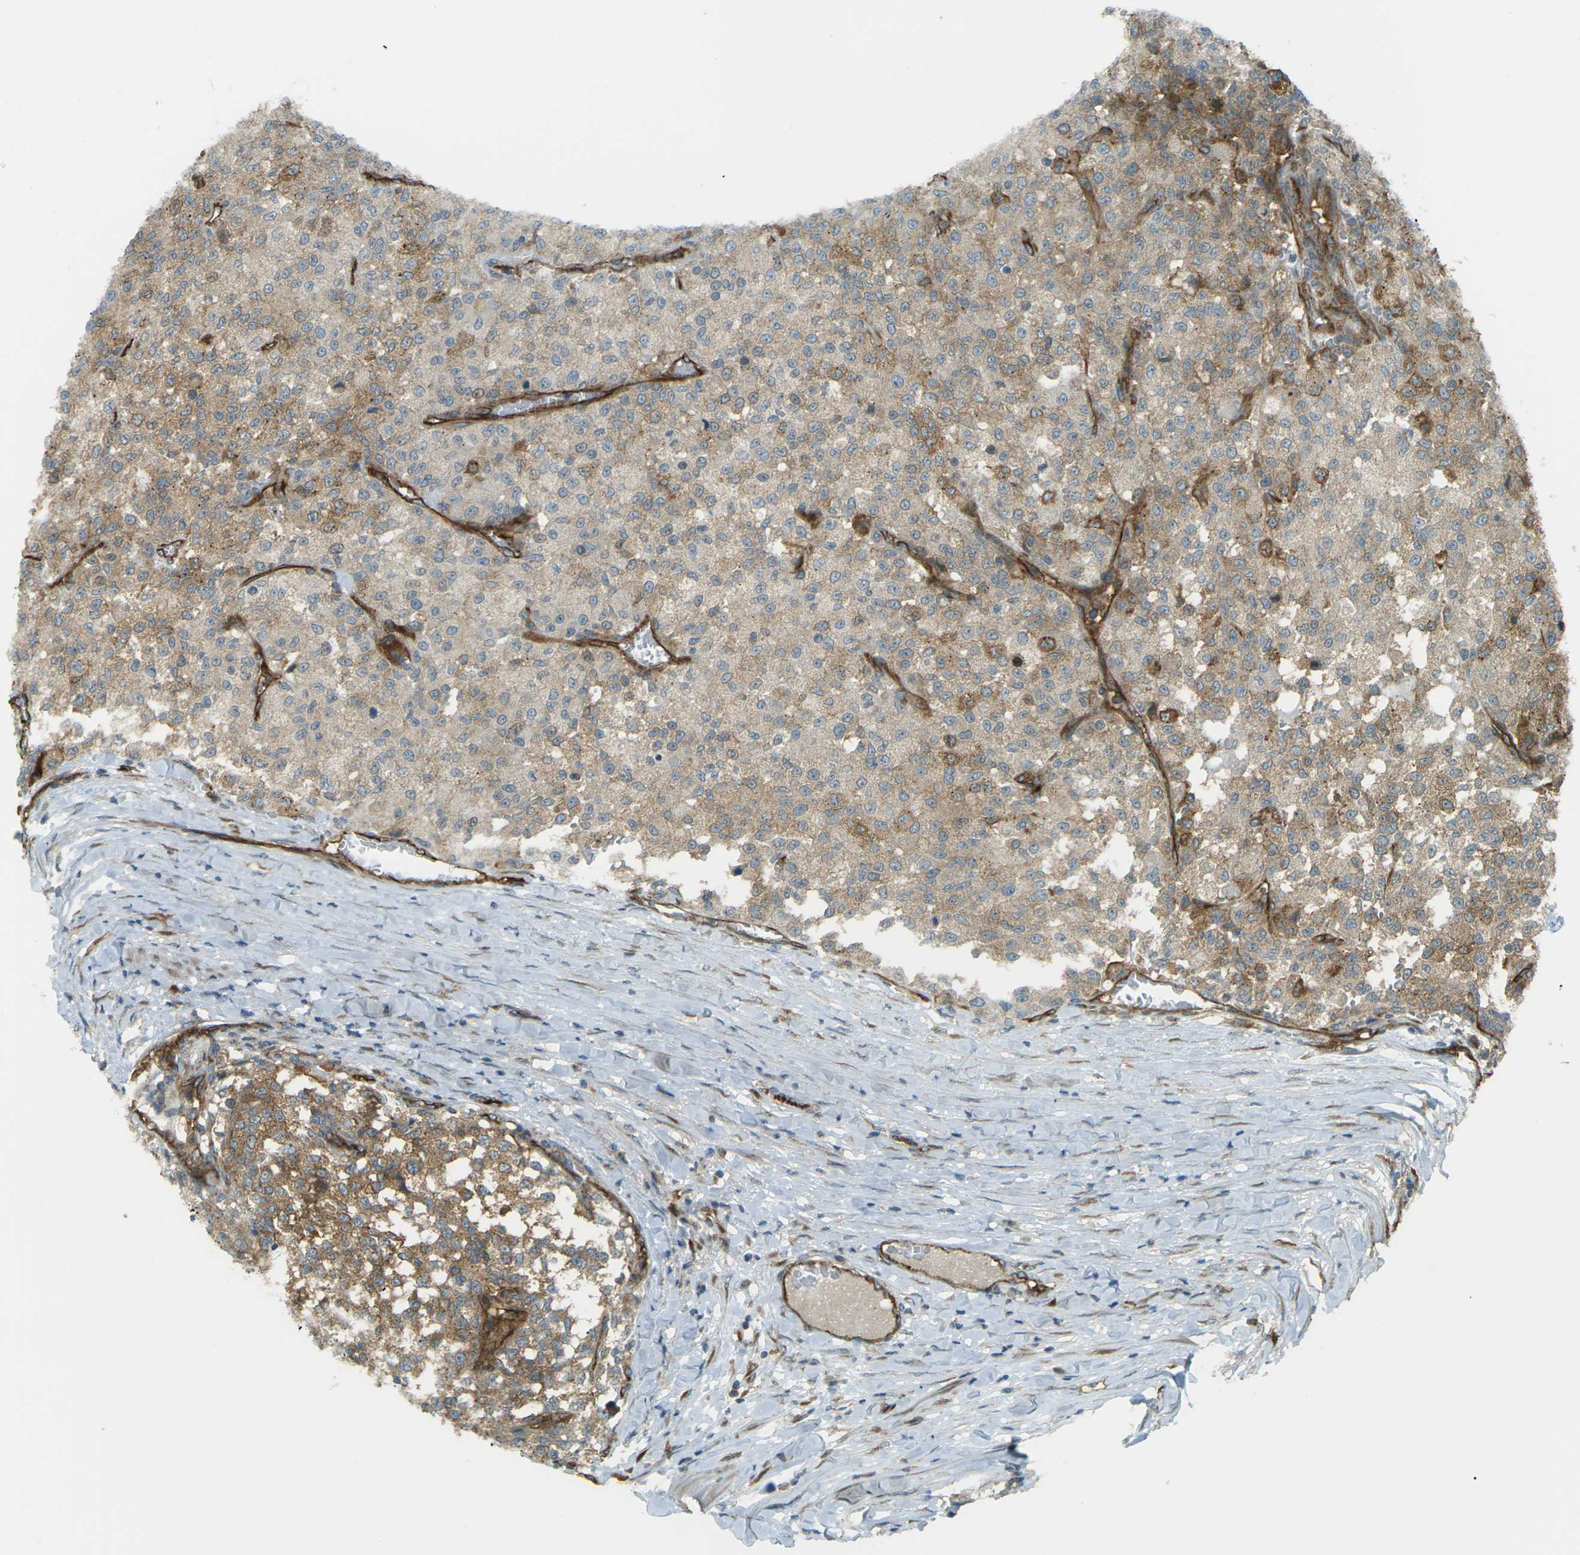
{"staining": {"intensity": "moderate", "quantity": ">75%", "location": "cytoplasmic/membranous"}, "tissue": "testis cancer", "cell_type": "Tumor cells", "image_type": "cancer", "snomed": [{"axis": "morphology", "description": "Seminoma, NOS"}, {"axis": "topography", "description": "Testis"}], "caption": "Human testis seminoma stained for a protein (brown) exhibits moderate cytoplasmic/membranous positive expression in about >75% of tumor cells.", "gene": "S1PR1", "patient": {"sex": "male", "age": 59}}